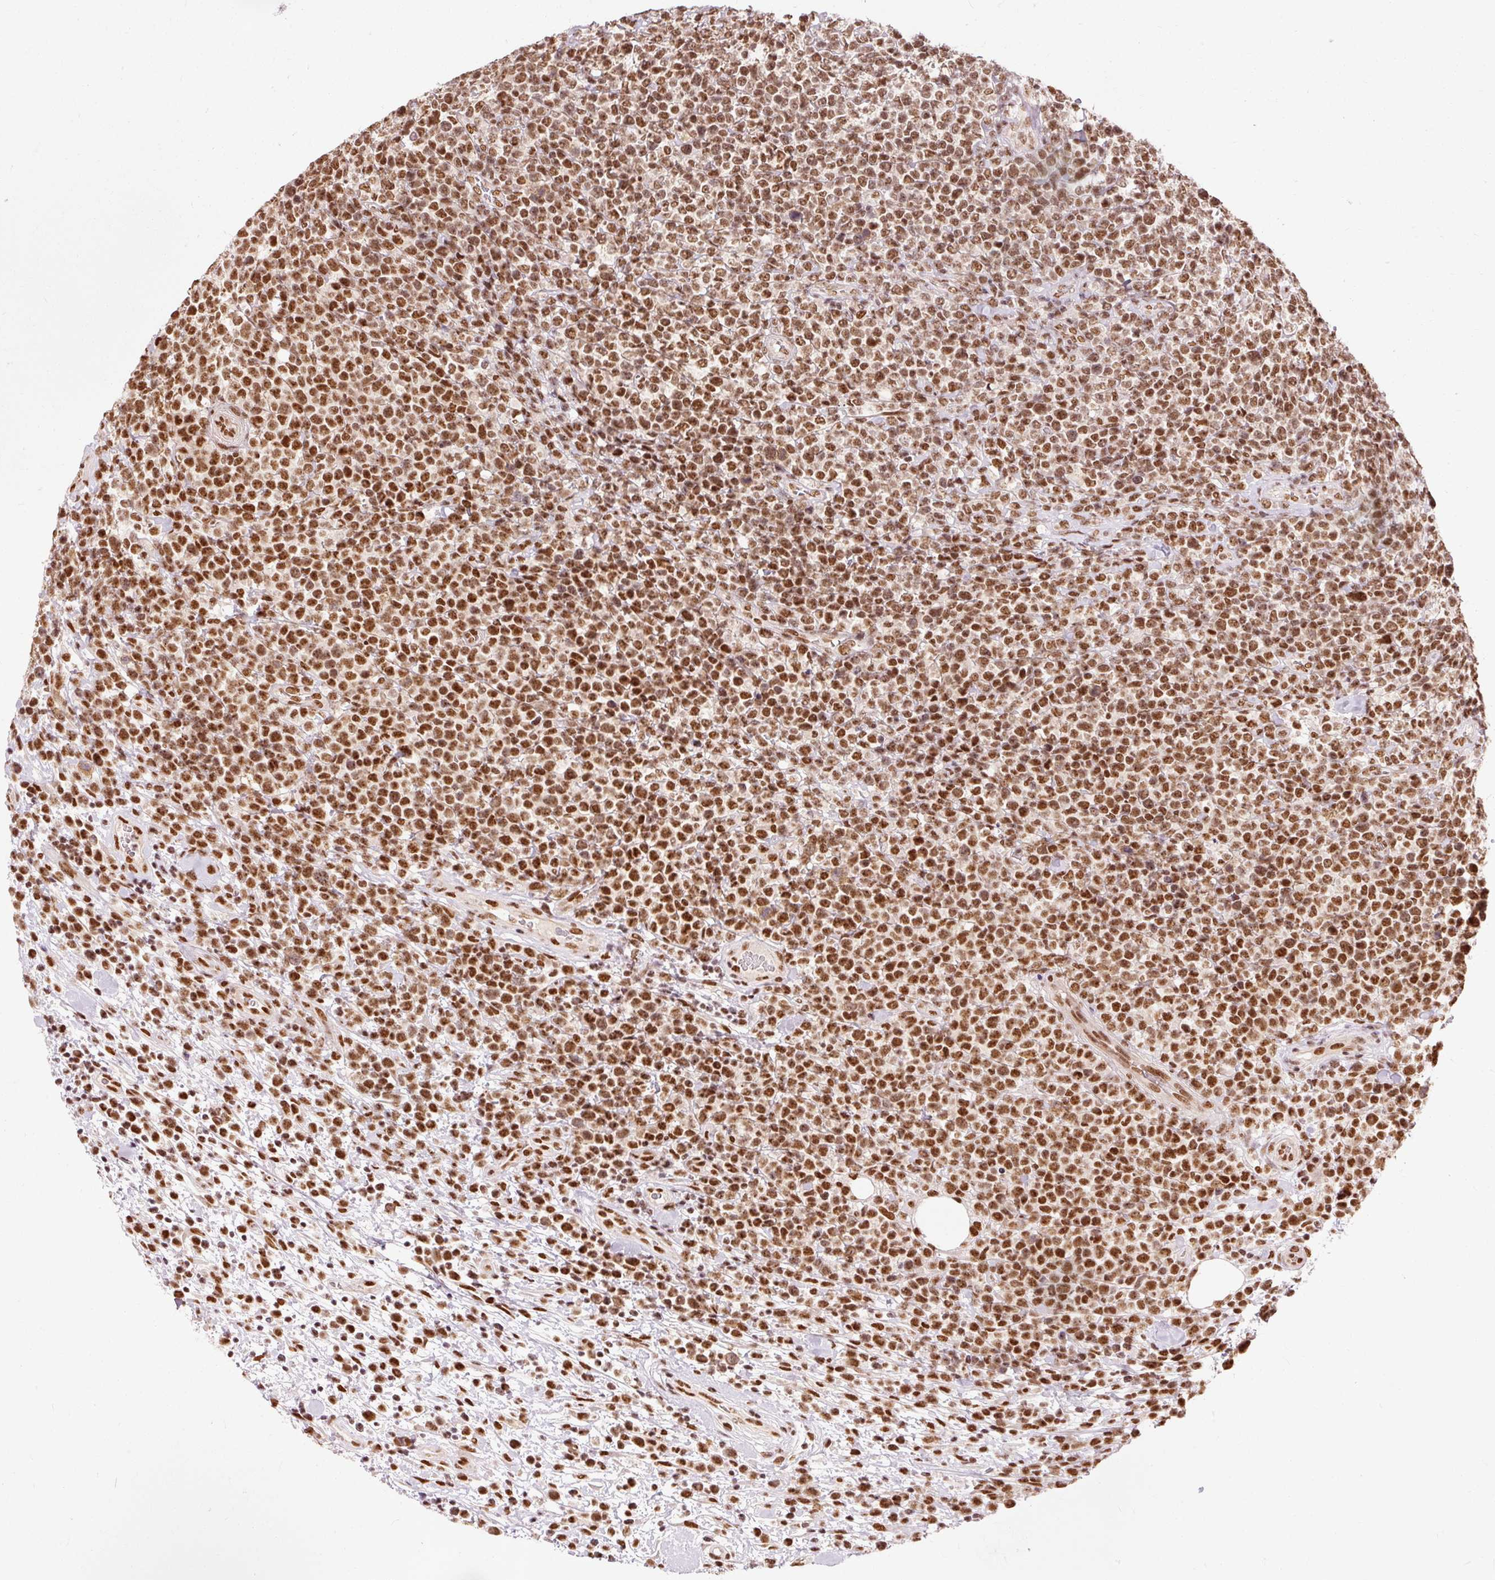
{"staining": {"intensity": "strong", "quantity": ">75%", "location": "nuclear"}, "tissue": "lymphoma", "cell_type": "Tumor cells", "image_type": "cancer", "snomed": [{"axis": "morphology", "description": "Malignant lymphoma, non-Hodgkin's type, High grade"}, {"axis": "topography", "description": "Soft tissue"}], "caption": "This micrograph shows lymphoma stained with immunohistochemistry (IHC) to label a protein in brown. The nuclear of tumor cells show strong positivity for the protein. Nuclei are counter-stained blue.", "gene": "ZBTB44", "patient": {"sex": "female", "age": 56}}